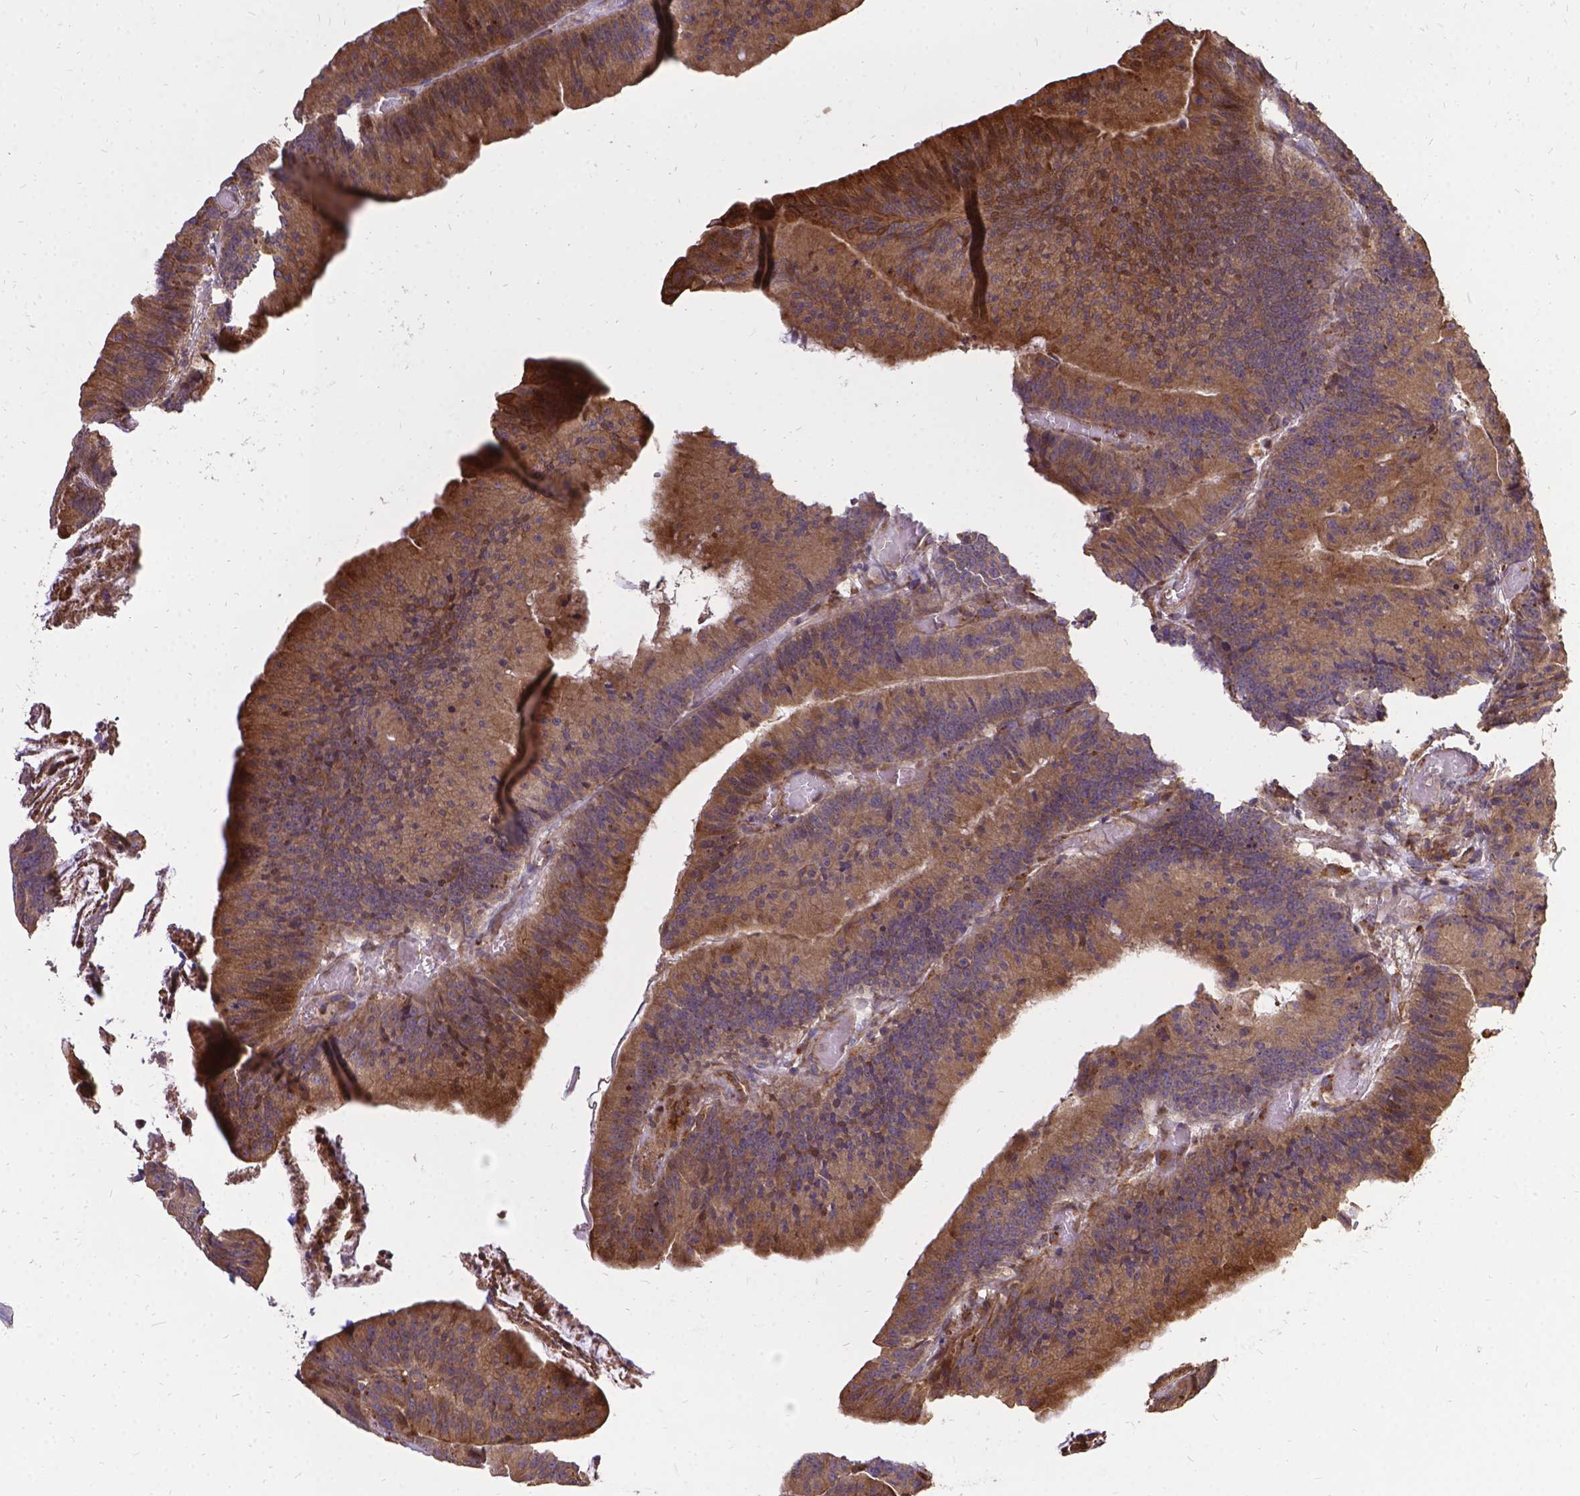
{"staining": {"intensity": "moderate", "quantity": ">75%", "location": "cytoplasmic/membranous"}, "tissue": "colorectal cancer", "cell_type": "Tumor cells", "image_type": "cancer", "snomed": [{"axis": "morphology", "description": "Adenocarcinoma, NOS"}, {"axis": "topography", "description": "Colon"}], "caption": "Tumor cells reveal moderate cytoplasmic/membranous positivity in about >75% of cells in colorectal cancer (adenocarcinoma).", "gene": "DENND6A", "patient": {"sex": "female", "age": 78}}